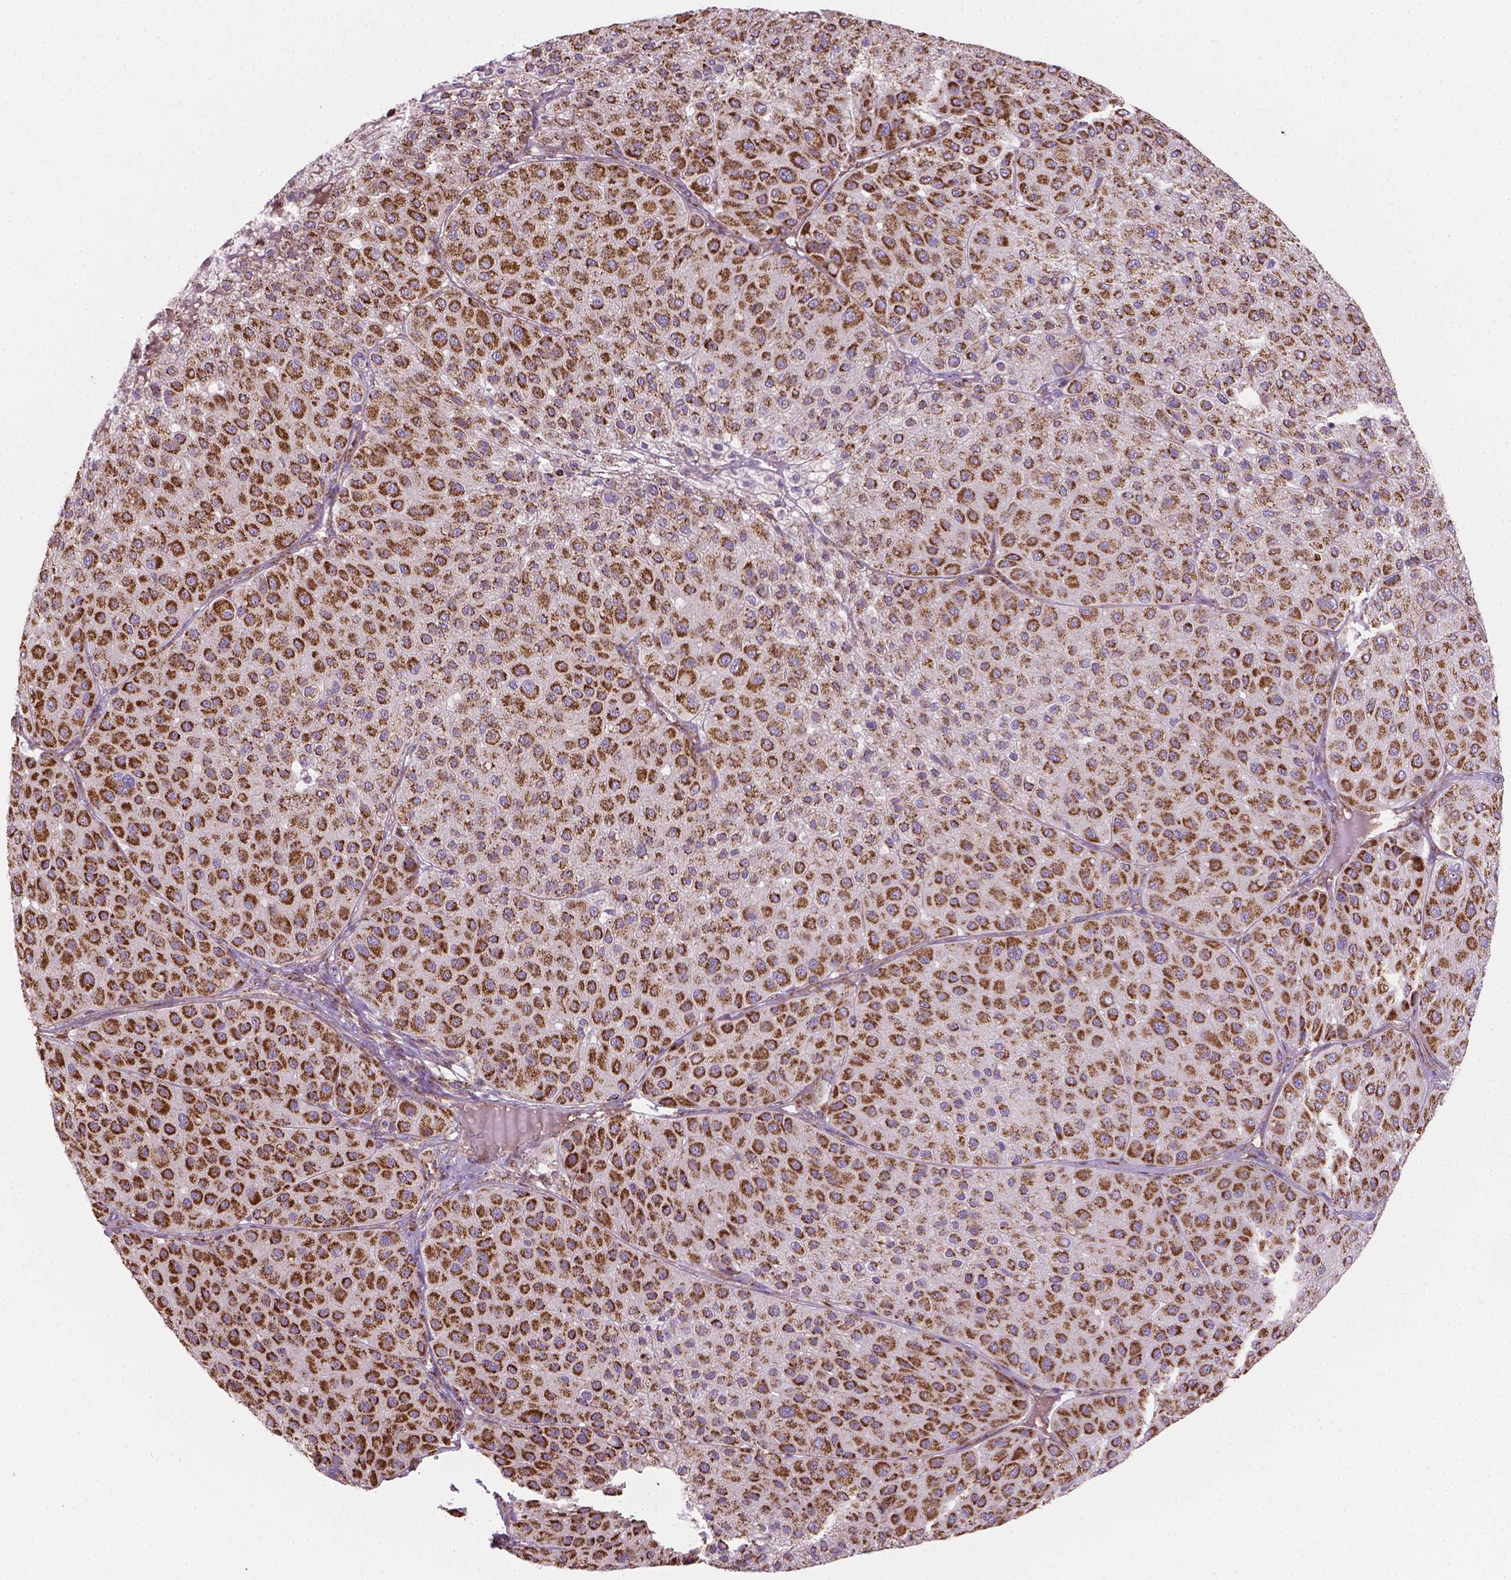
{"staining": {"intensity": "strong", "quantity": ">75%", "location": "cytoplasmic/membranous"}, "tissue": "melanoma", "cell_type": "Tumor cells", "image_type": "cancer", "snomed": [{"axis": "morphology", "description": "Malignant melanoma, Metastatic site"}, {"axis": "topography", "description": "Smooth muscle"}], "caption": "Protein analysis of melanoma tissue reveals strong cytoplasmic/membranous staining in about >75% of tumor cells.", "gene": "PIBF1", "patient": {"sex": "male", "age": 41}}